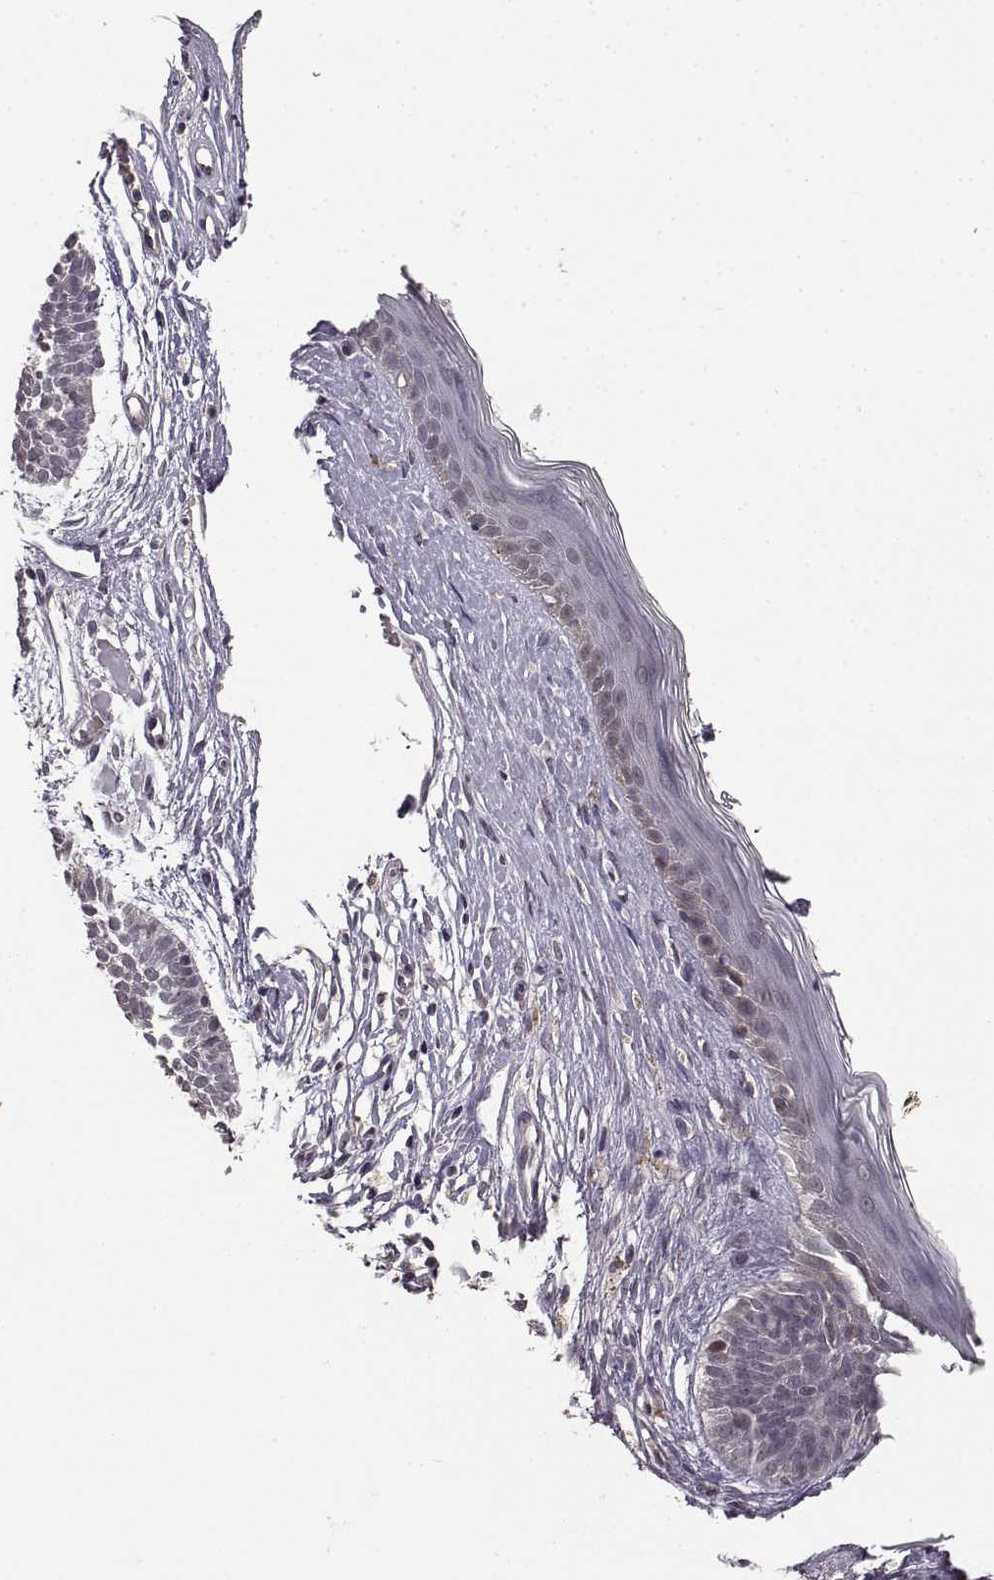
{"staining": {"intensity": "negative", "quantity": "none", "location": "none"}, "tissue": "skin cancer", "cell_type": "Tumor cells", "image_type": "cancer", "snomed": [{"axis": "morphology", "description": "Basal cell carcinoma"}, {"axis": "topography", "description": "Skin"}], "caption": "Human basal cell carcinoma (skin) stained for a protein using immunohistochemistry exhibits no expression in tumor cells.", "gene": "NTRK2", "patient": {"sex": "male", "age": 85}}